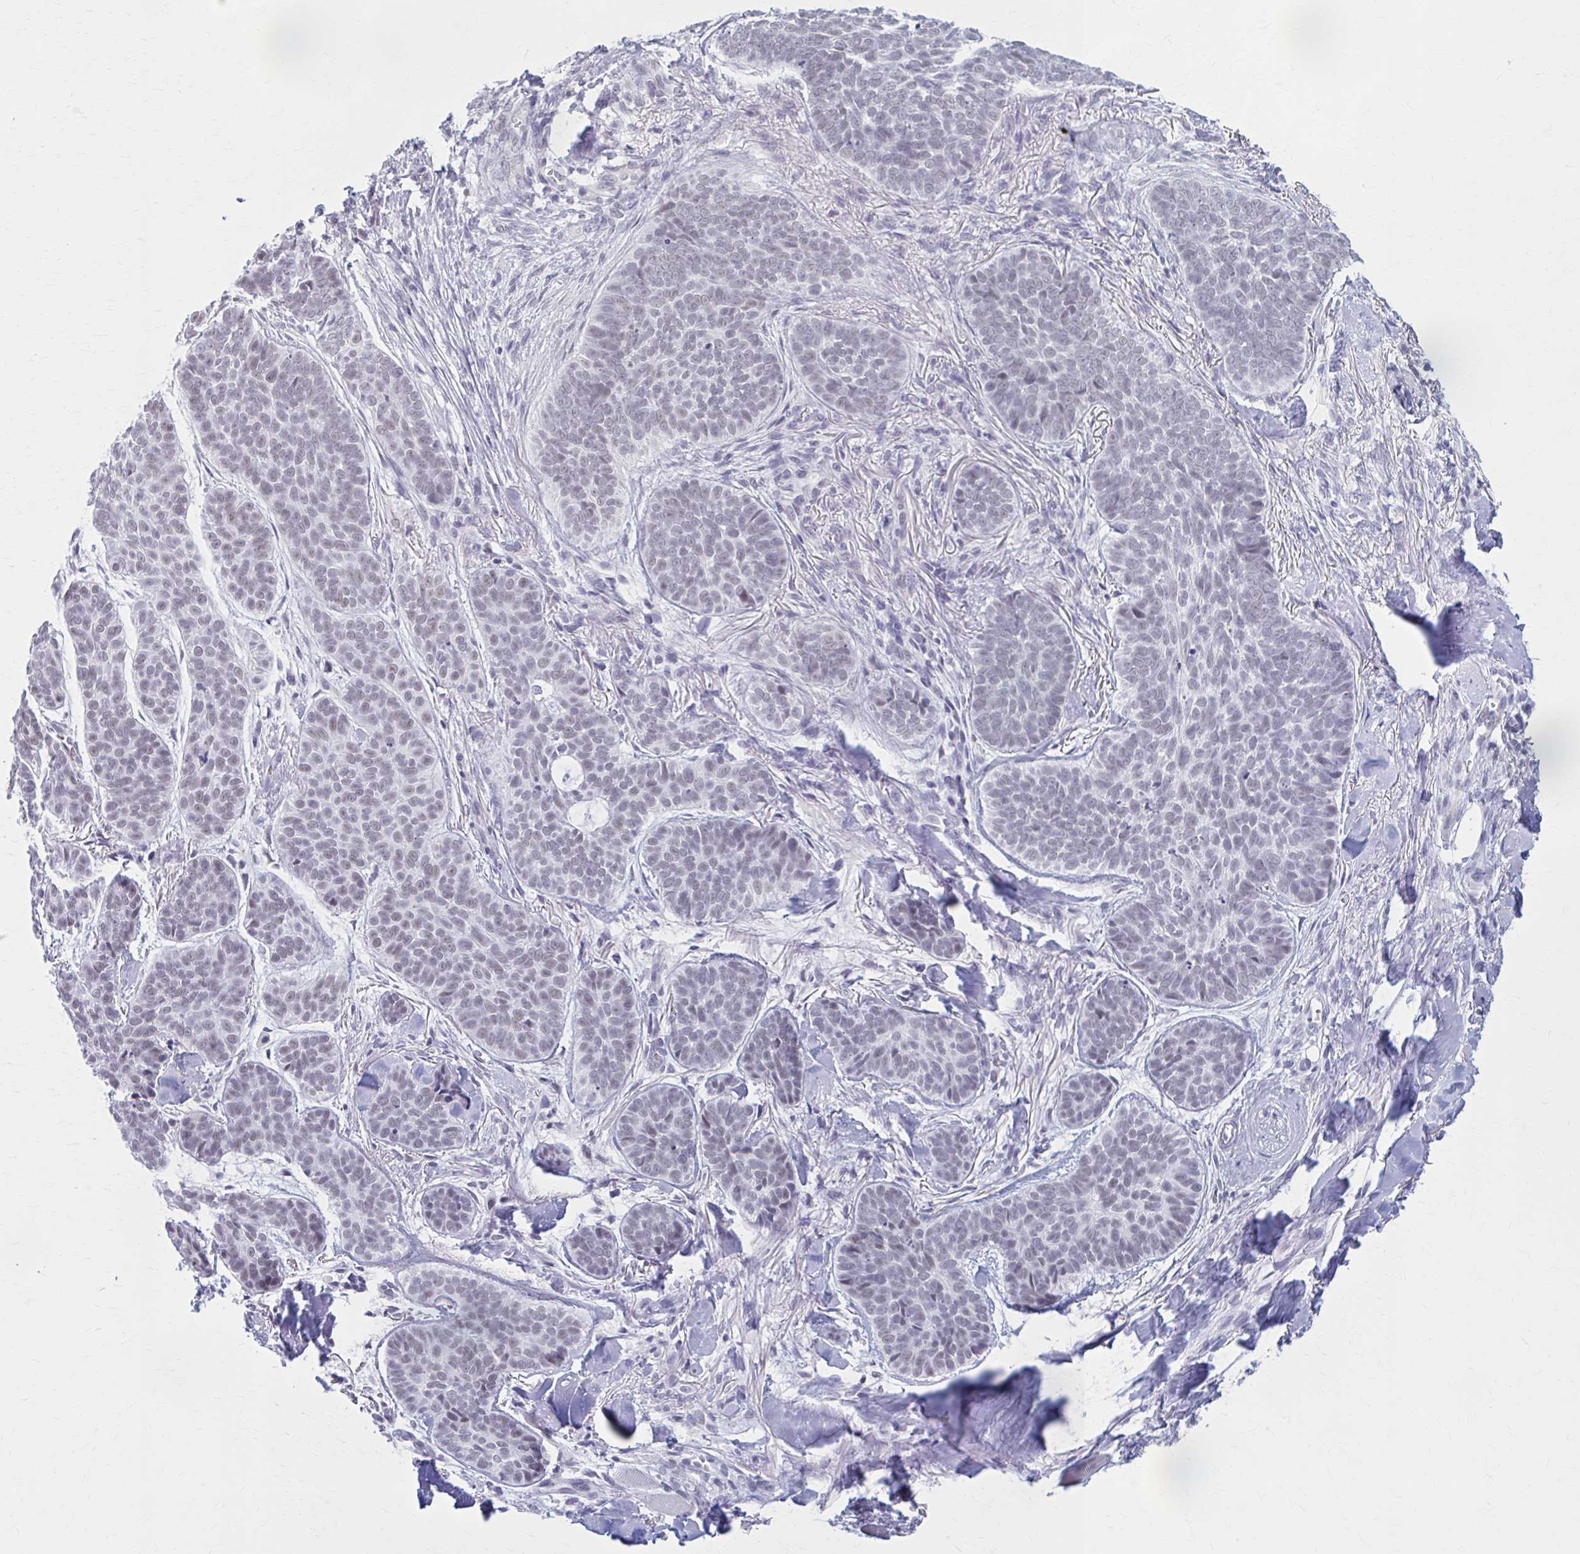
{"staining": {"intensity": "weak", "quantity": "25%-75%", "location": "nuclear"}, "tissue": "skin cancer", "cell_type": "Tumor cells", "image_type": "cancer", "snomed": [{"axis": "morphology", "description": "Basal cell carcinoma"}, {"axis": "topography", "description": "Skin"}, {"axis": "topography", "description": "Skin of nose"}], "caption": "The photomicrograph reveals immunohistochemical staining of skin cancer. There is weak nuclear staining is identified in about 25%-75% of tumor cells. (Stains: DAB in brown, nuclei in blue, Microscopy: brightfield microscopy at high magnification).", "gene": "CCDC105", "patient": {"sex": "female", "age": 81}}